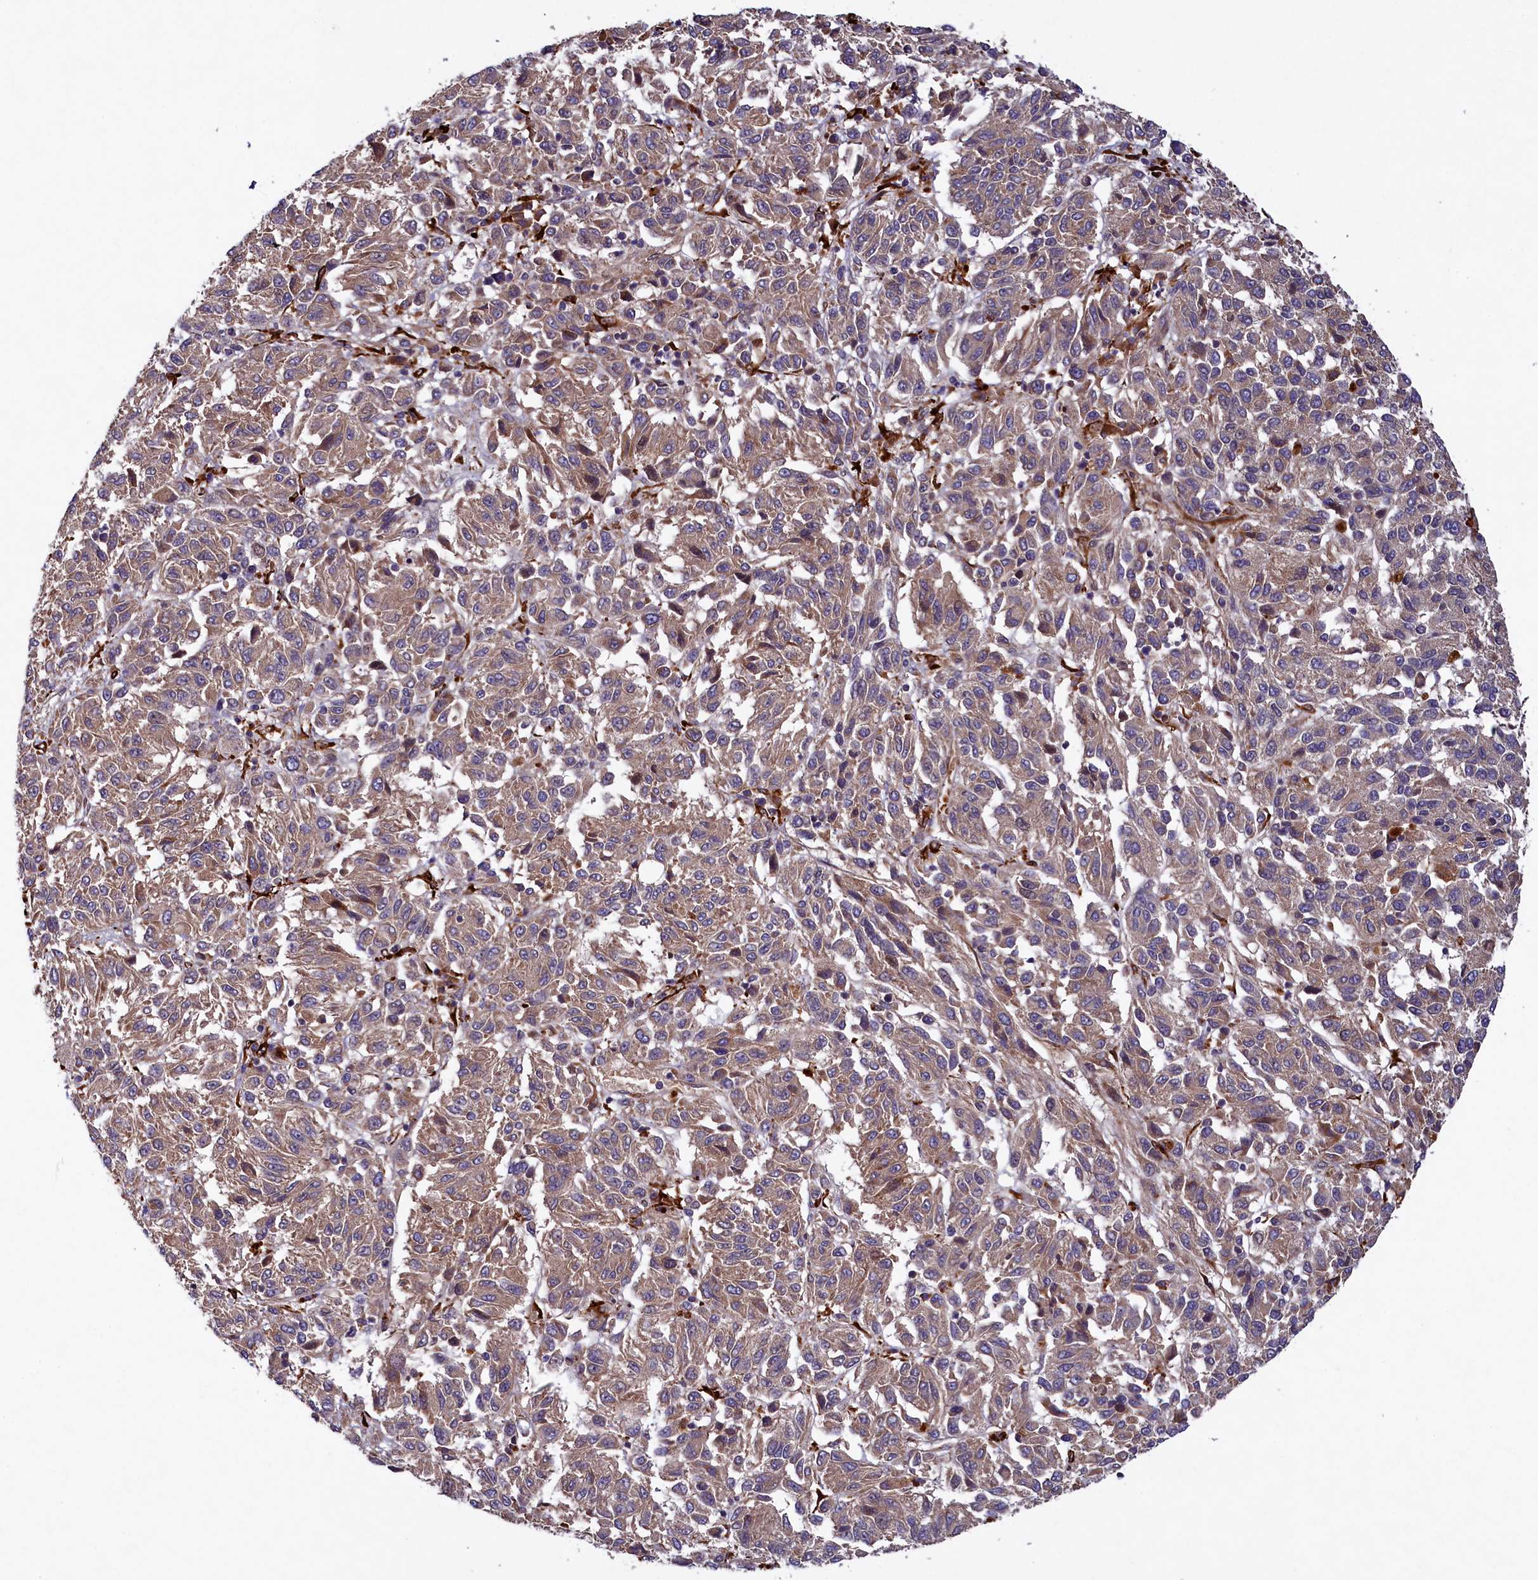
{"staining": {"intensity": "weak", "quantity": ">75%", "location": "cytoplasmic/membranous"}, "tissue": "melanoma", "cell_type": "Tumor cells", "image_type": "cancer", "snomed": [{"axis": "morphology", "description": "Malignant melanoma, Metastatic site"}, {"axis": "topography", "description": "Lung"}], "caption": "Malignant melanoma (metastatic site) tissue demonstrates weak cytoplasmic/membranous positivity in about >75% of tumor cells, visualized by immunohistochemistry.", "gene": "ARRDC4", "patient": {"sex": "male", "age": 64}}